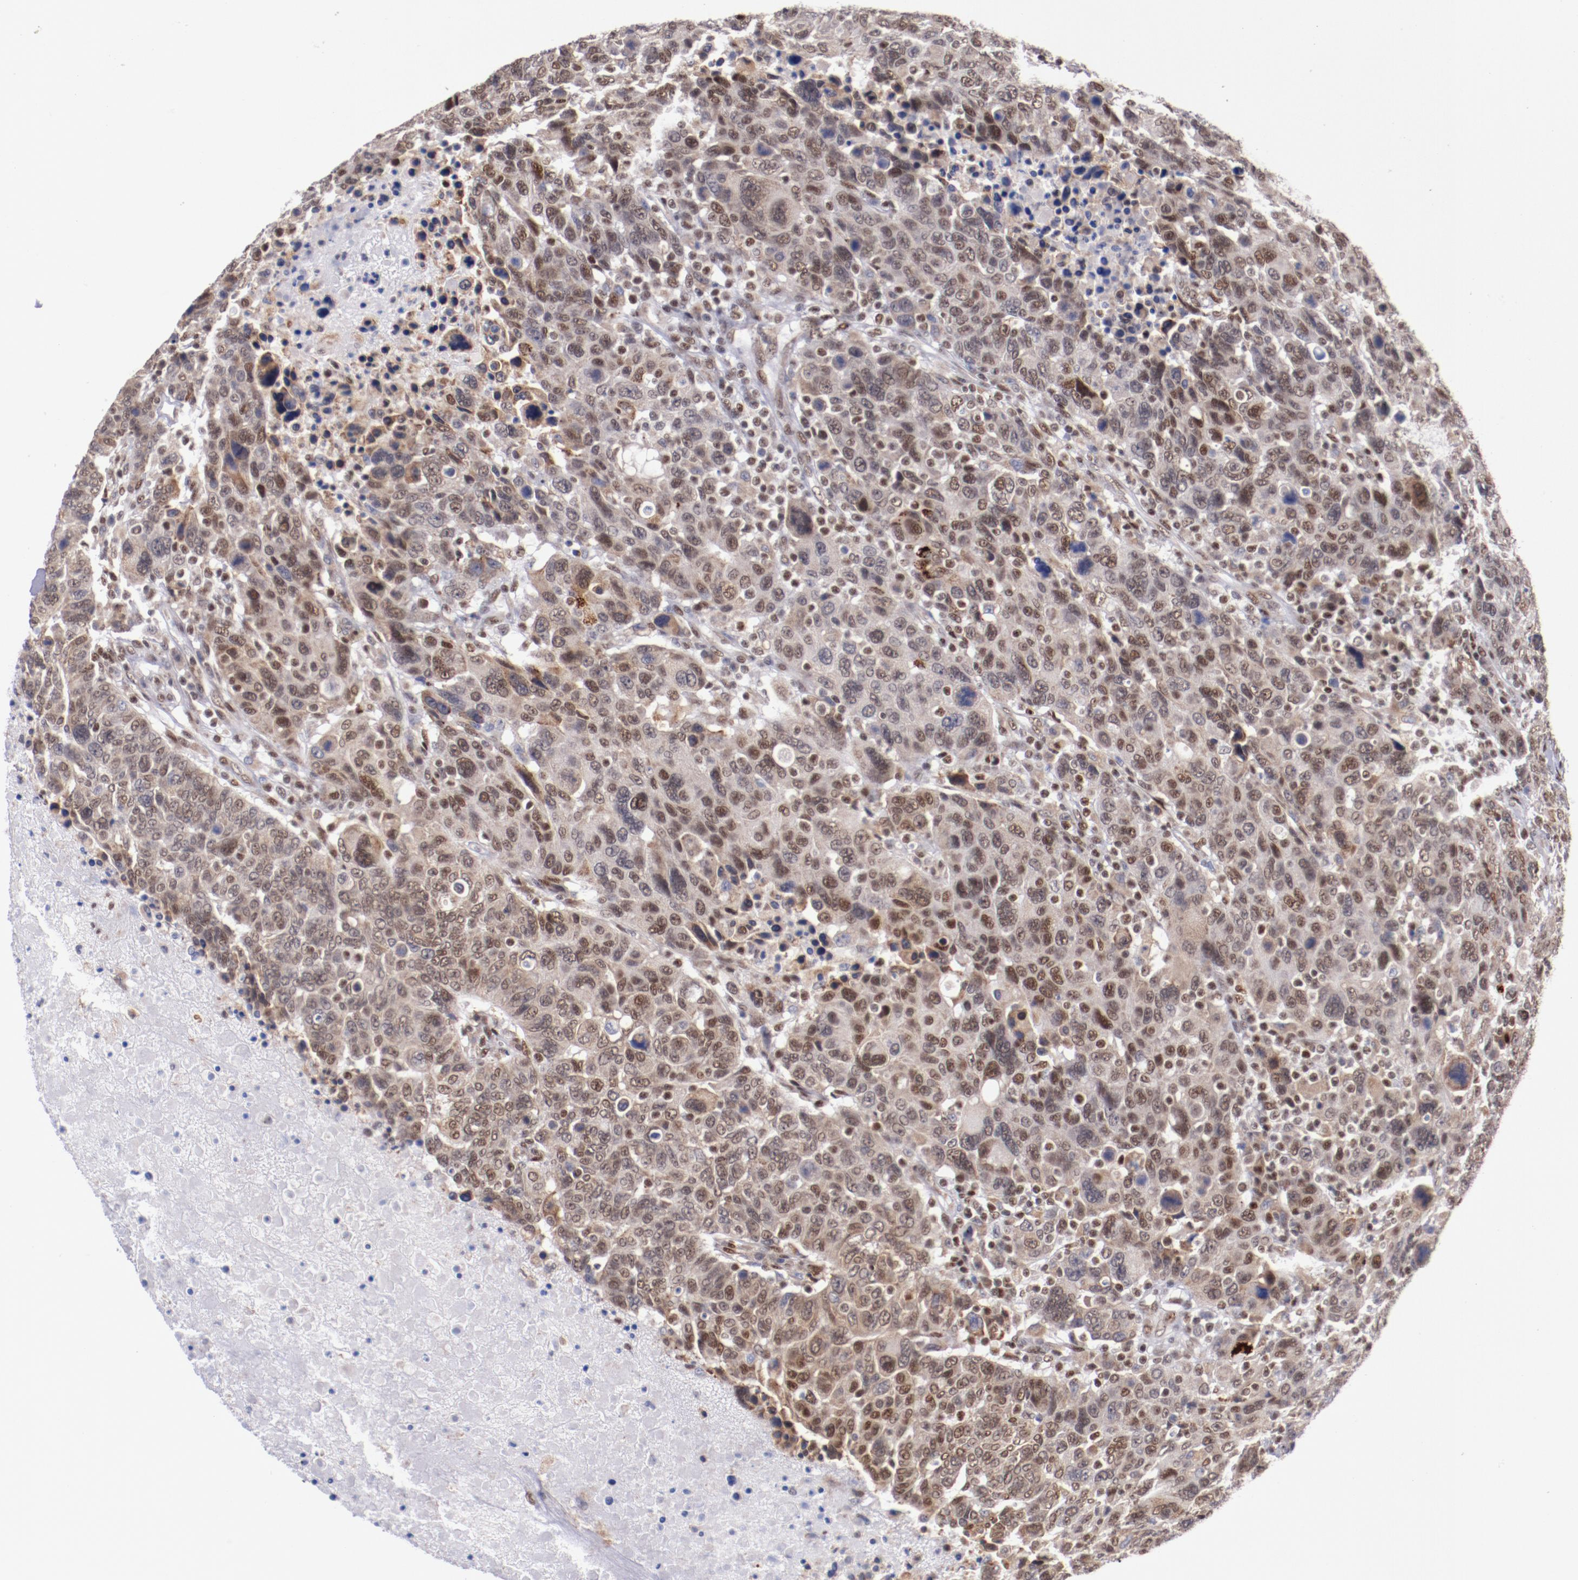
{"staining": {"intensity": "weak", "quantity": "<25%", "location": "nuclear"}, "tissue": "breast cancer", "cell_type": "Tumor cells", "image_type": "cancer", "snomed": [{"axis": "morphology", "description": "Duct carcinoma"}, {"axis": "topography", "description": "Breast"}], "caption": "Invasive ductal carcinoma (breast) stained for a protein using immunohistochemistry exhibits no expression tumor cells.", "gene": "SRF", "patient": {"sex": "female", "age": 37}}